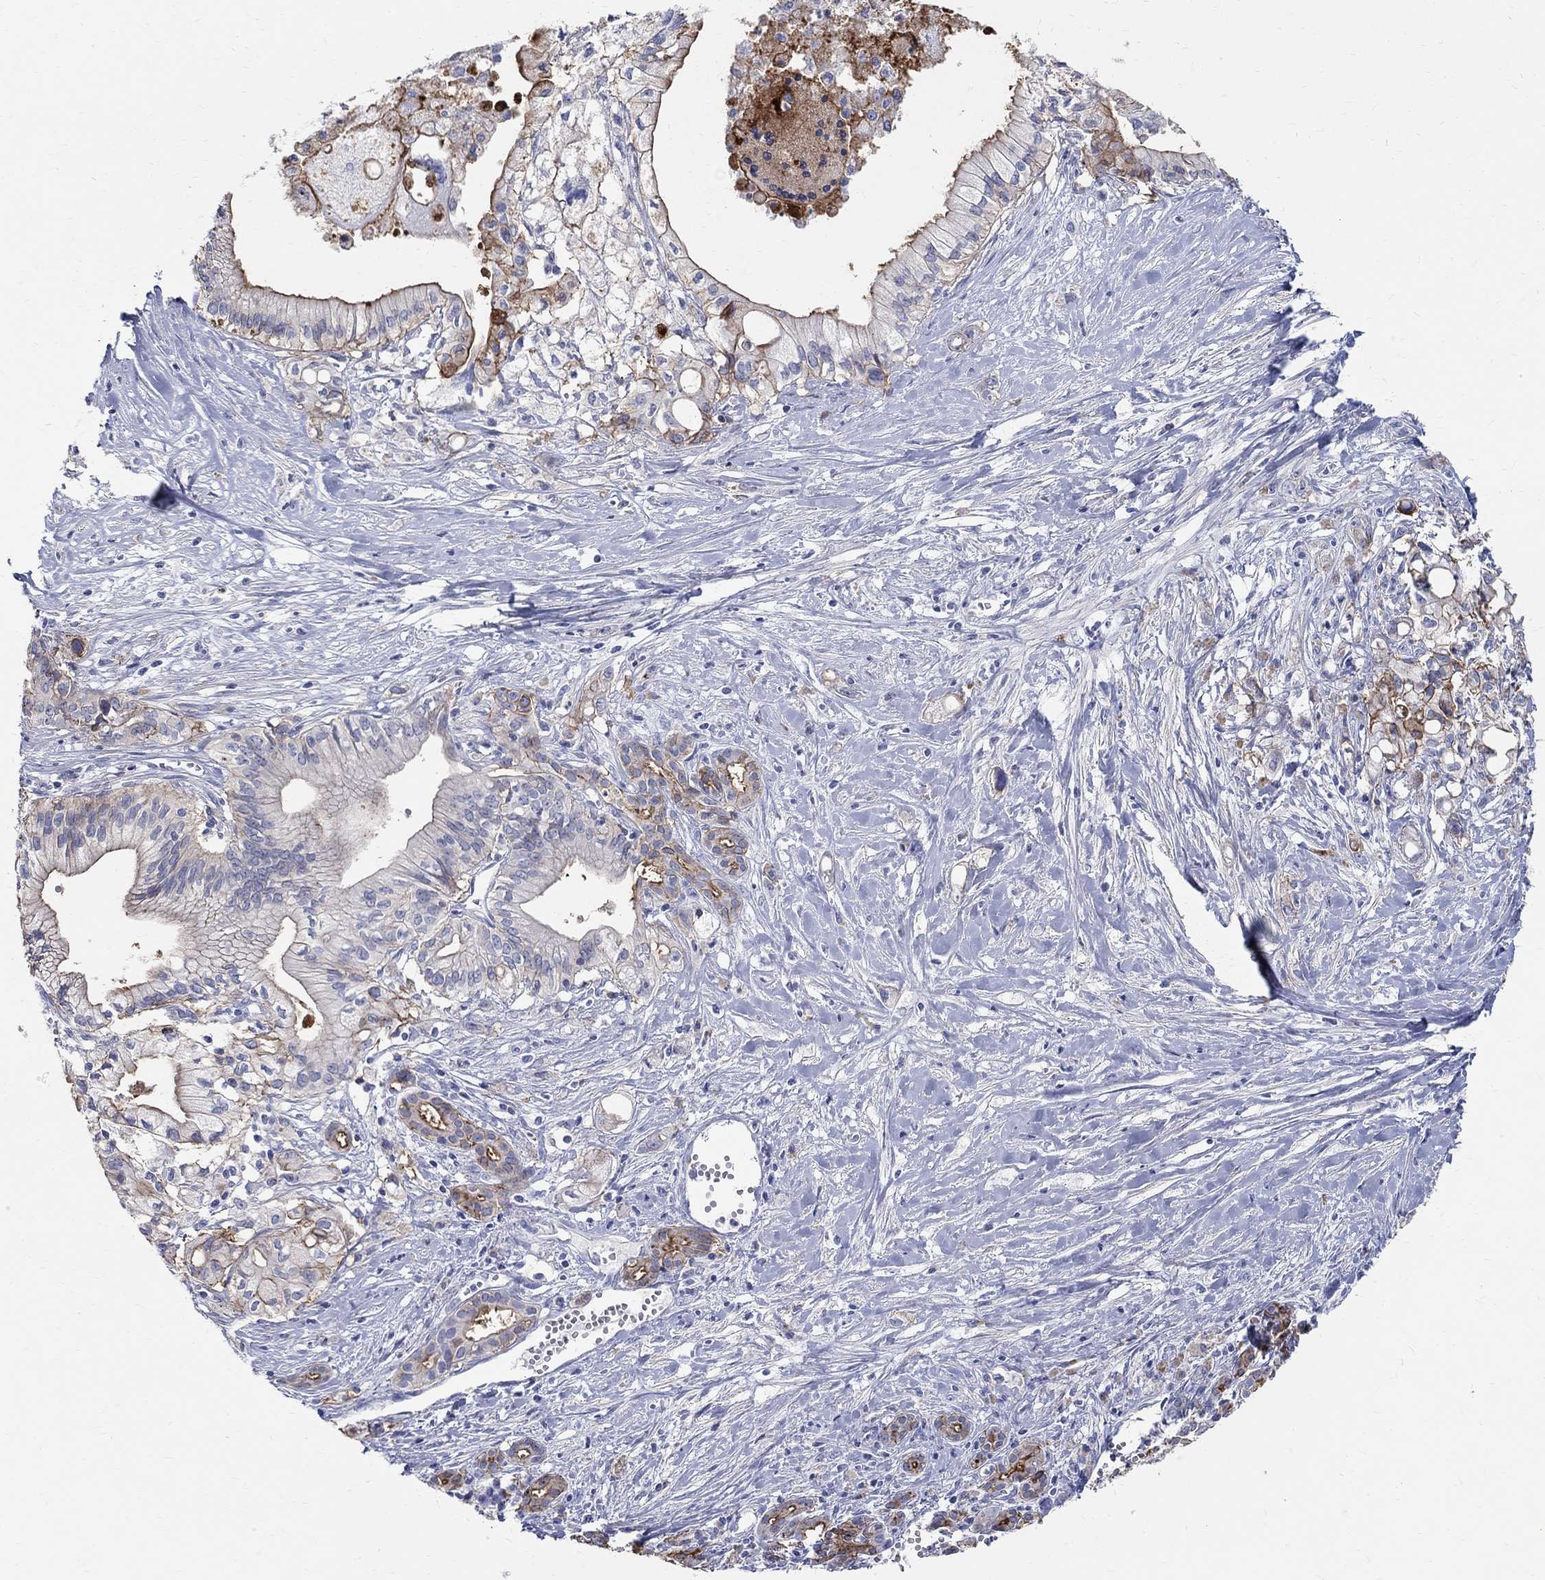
{"staining": {"intensity": "strong", "quantity": "<25%", "location": "cytoplasmic/membranous"}, "tissue": "pancreatic cancer", "cell_type": "Tumor cells", "image_type": "cancer", "snomed": [{"axis": "morphology", "description": "Adenocarcinoma, NOS"}, {"axis": "topography", "description": "Pancreas"}], "caption": "IHC of pancreatic cancer (adenocarcinoma) demonstrates medium levels of strong cytoplasmic/membranous staining in about <25% of tumor cells.", "gene": "SOX2", "patient": {"sex": "male", "age": 71}}